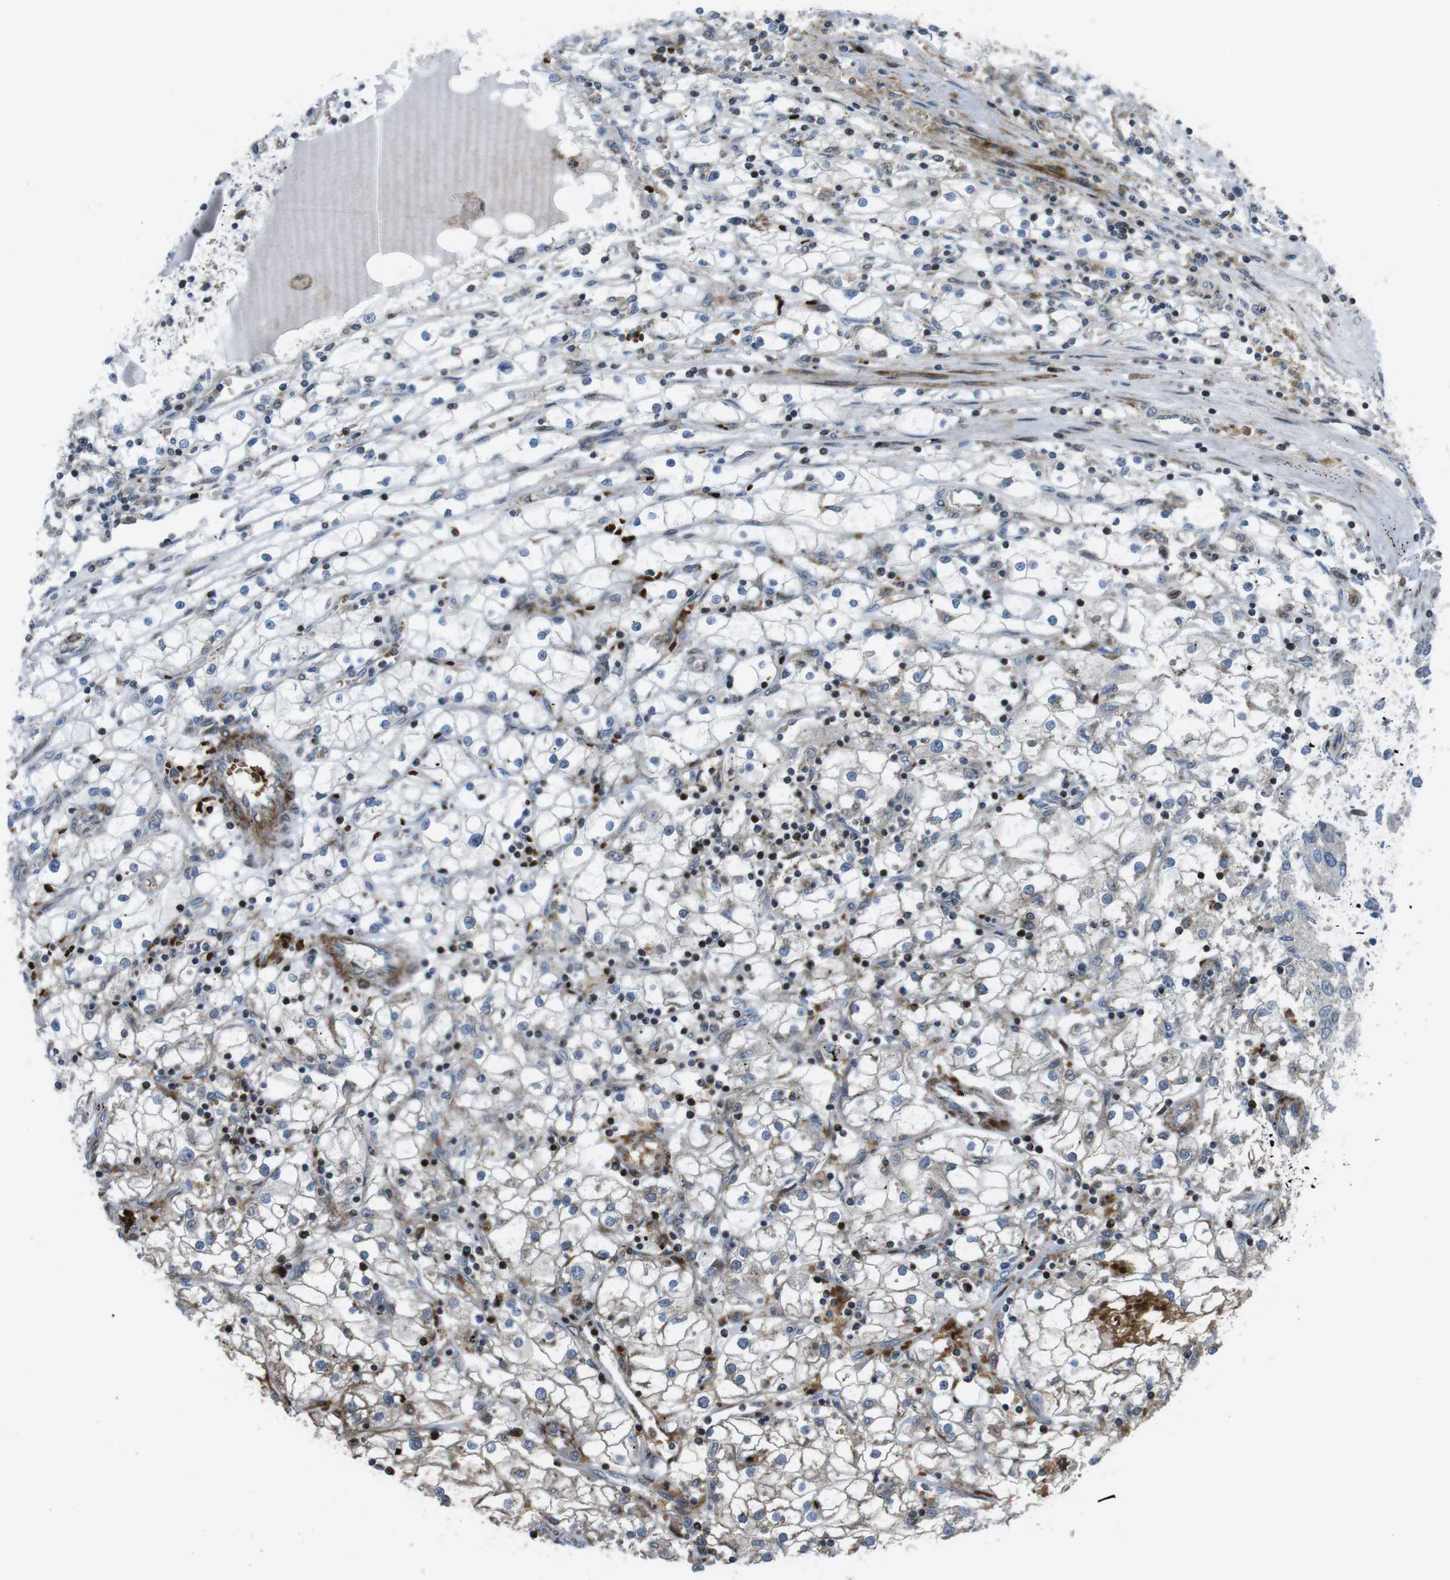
{"staining": {"intensity": "negative", "quantity": "none", "location": "none"}, "tissue": "renal cancer", "cell_type": "Tumor cells", "image_type": "cancer", "snomed": [{"axis": "morphology", "description": "Adenocarcinoma, NOS"}, {"axis": "topography", "description": "Kidney"}], "caption": "Tumor cells show no significant positivity in renal cancer.", "gene": "CUL7", "patient": {"sex": "male", "age": 56}}